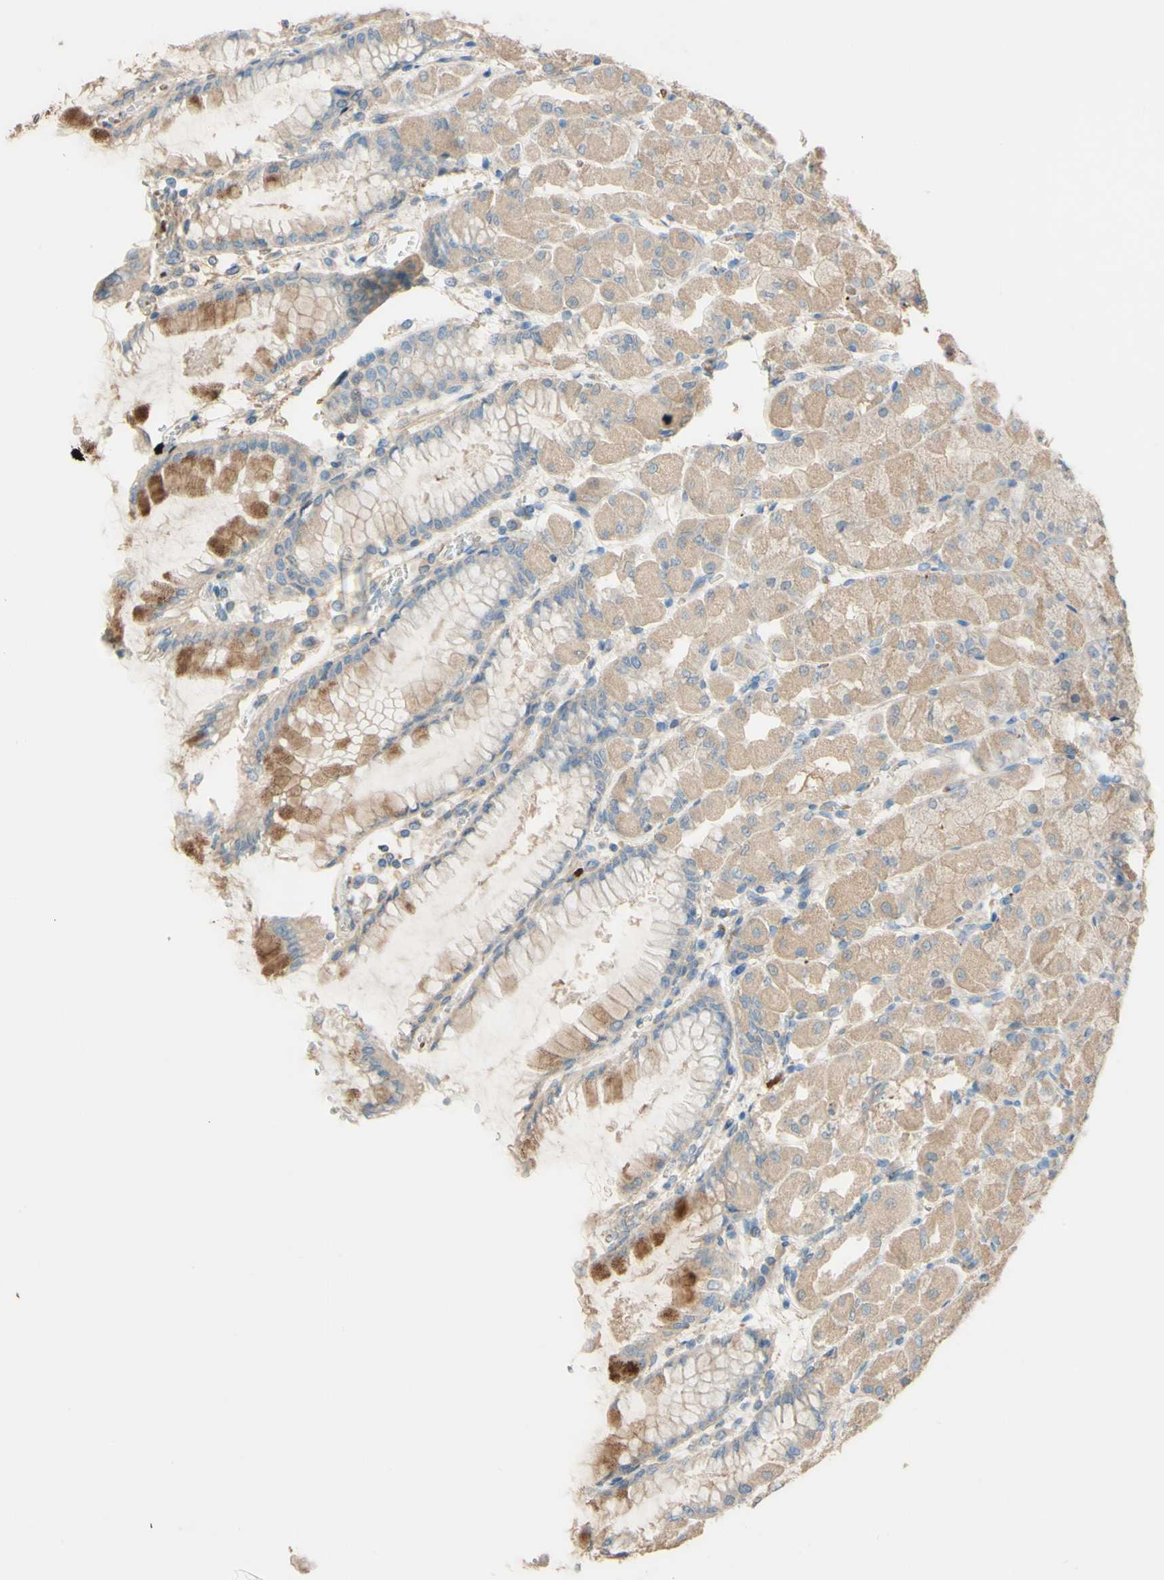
{"staining": {"intensity": "moderate", "quantity": ">75%", "location": "cytoplasmic/membranous"}, "tissue": "stomach", "cell_type": "Glandular cells", "image_type": "normal", "snomed": [{"axis": "morphology", "description": "Normal tissue, NOS"}, {"axis": "topography", "description": "Stomach, upper"}], "caption": "A brown stain labels moderate cytoplasmic/membranous positivity of a protein in glandular cells of normal human stomach. The staining is performed using DAB (3,3'-diaminobenzidine) brown chromogen to label protein expression. The nuclei are counter-stained blue using hematoxylin.", "gene": "DKK3", "patient": {"sex": "female", "age": 56}}